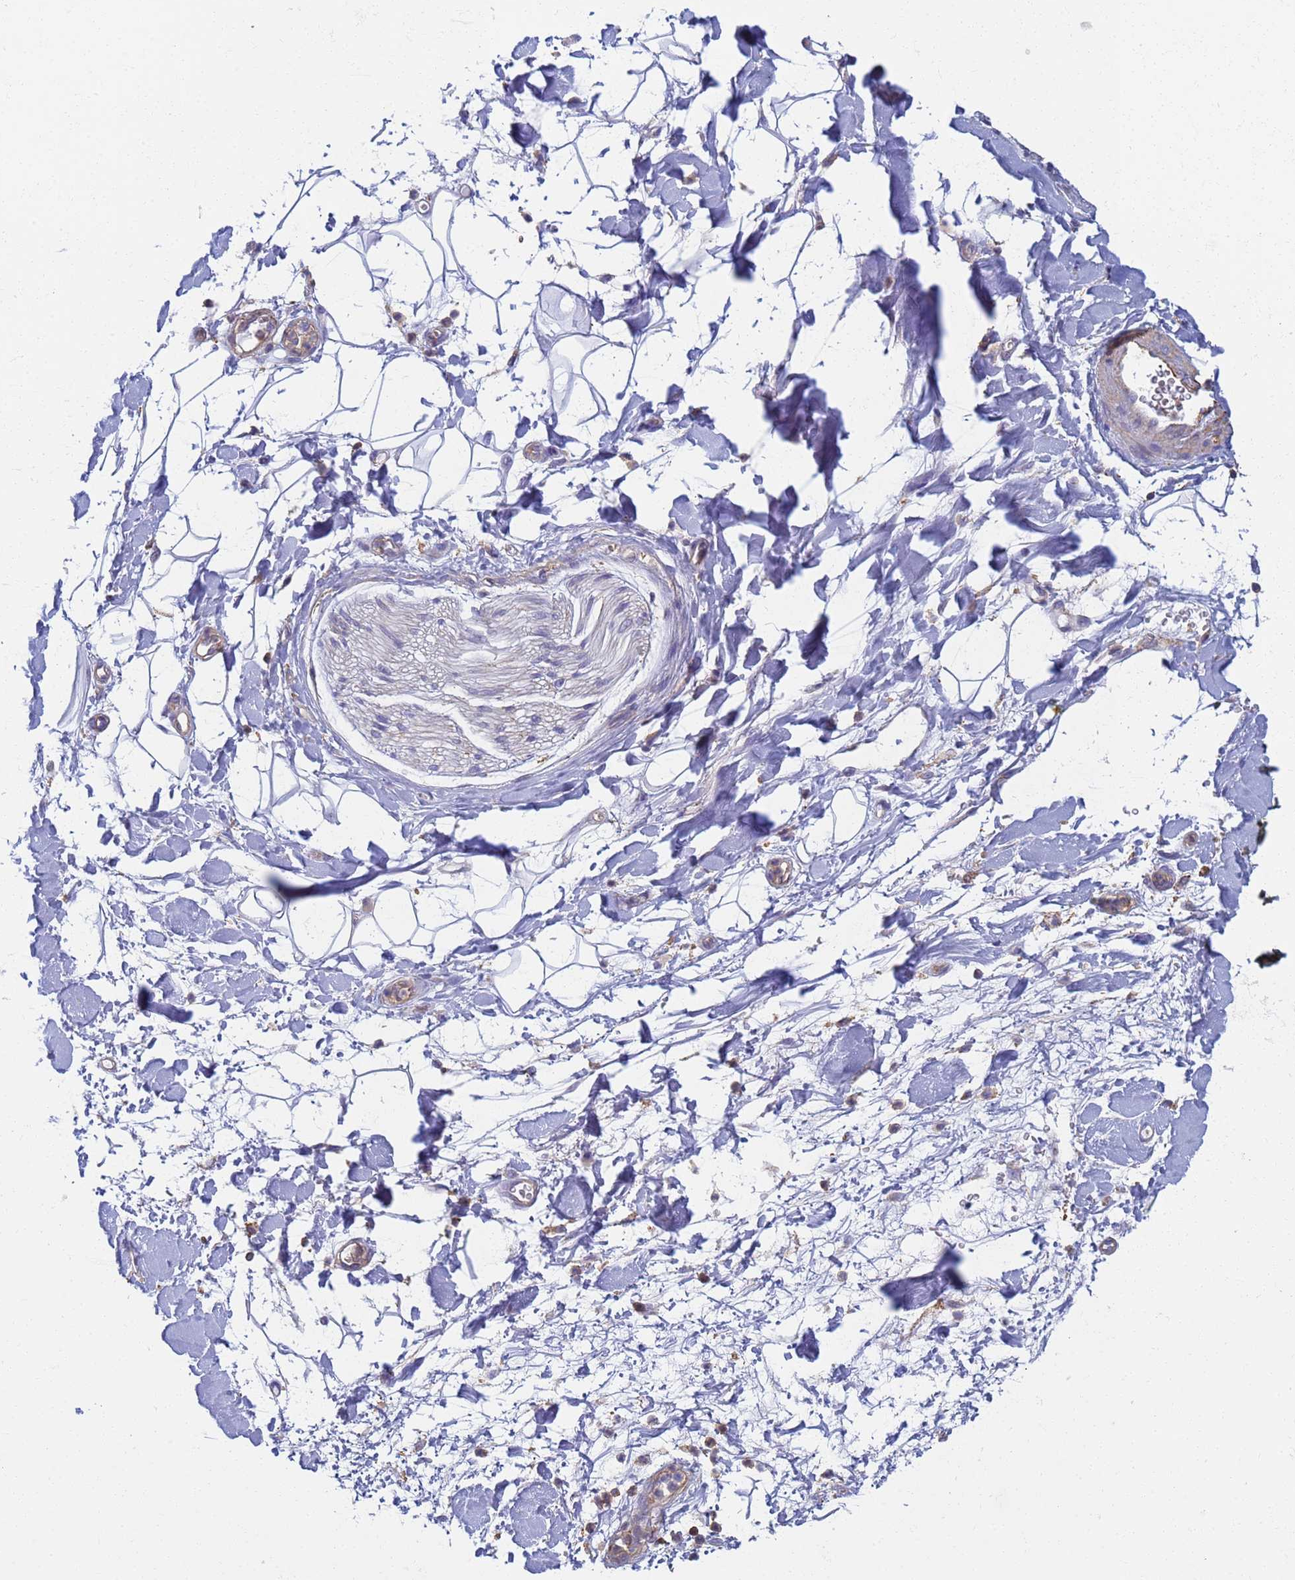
{"staining": {"intensity": "negative", "quantity": "none", "location": "none"}, "tissue": "adipose tissue", "cell_type": "Adipocytes", "image_type": "normal", "snomed": [{"axis": "morphology", "description": "Normal tissue, NOS"}, {"axis": "morphology", "description": "Adenocarcinoma, NOS"}, {"axis": "topography", "description": "Pancreas"}, {"axis": "topography", "description": "Peripheral nerve tissue"}], "caption": "The photomicrograph exhibits no staining of adipocytes in normal adipose tissue. (Brightfield microscopy of DAB (3,3'-diaminobenzidine) immunohistochemistry at high magnification).", "gene": "ZNG1A", "patient": {"sex": "male", "age": 59}}